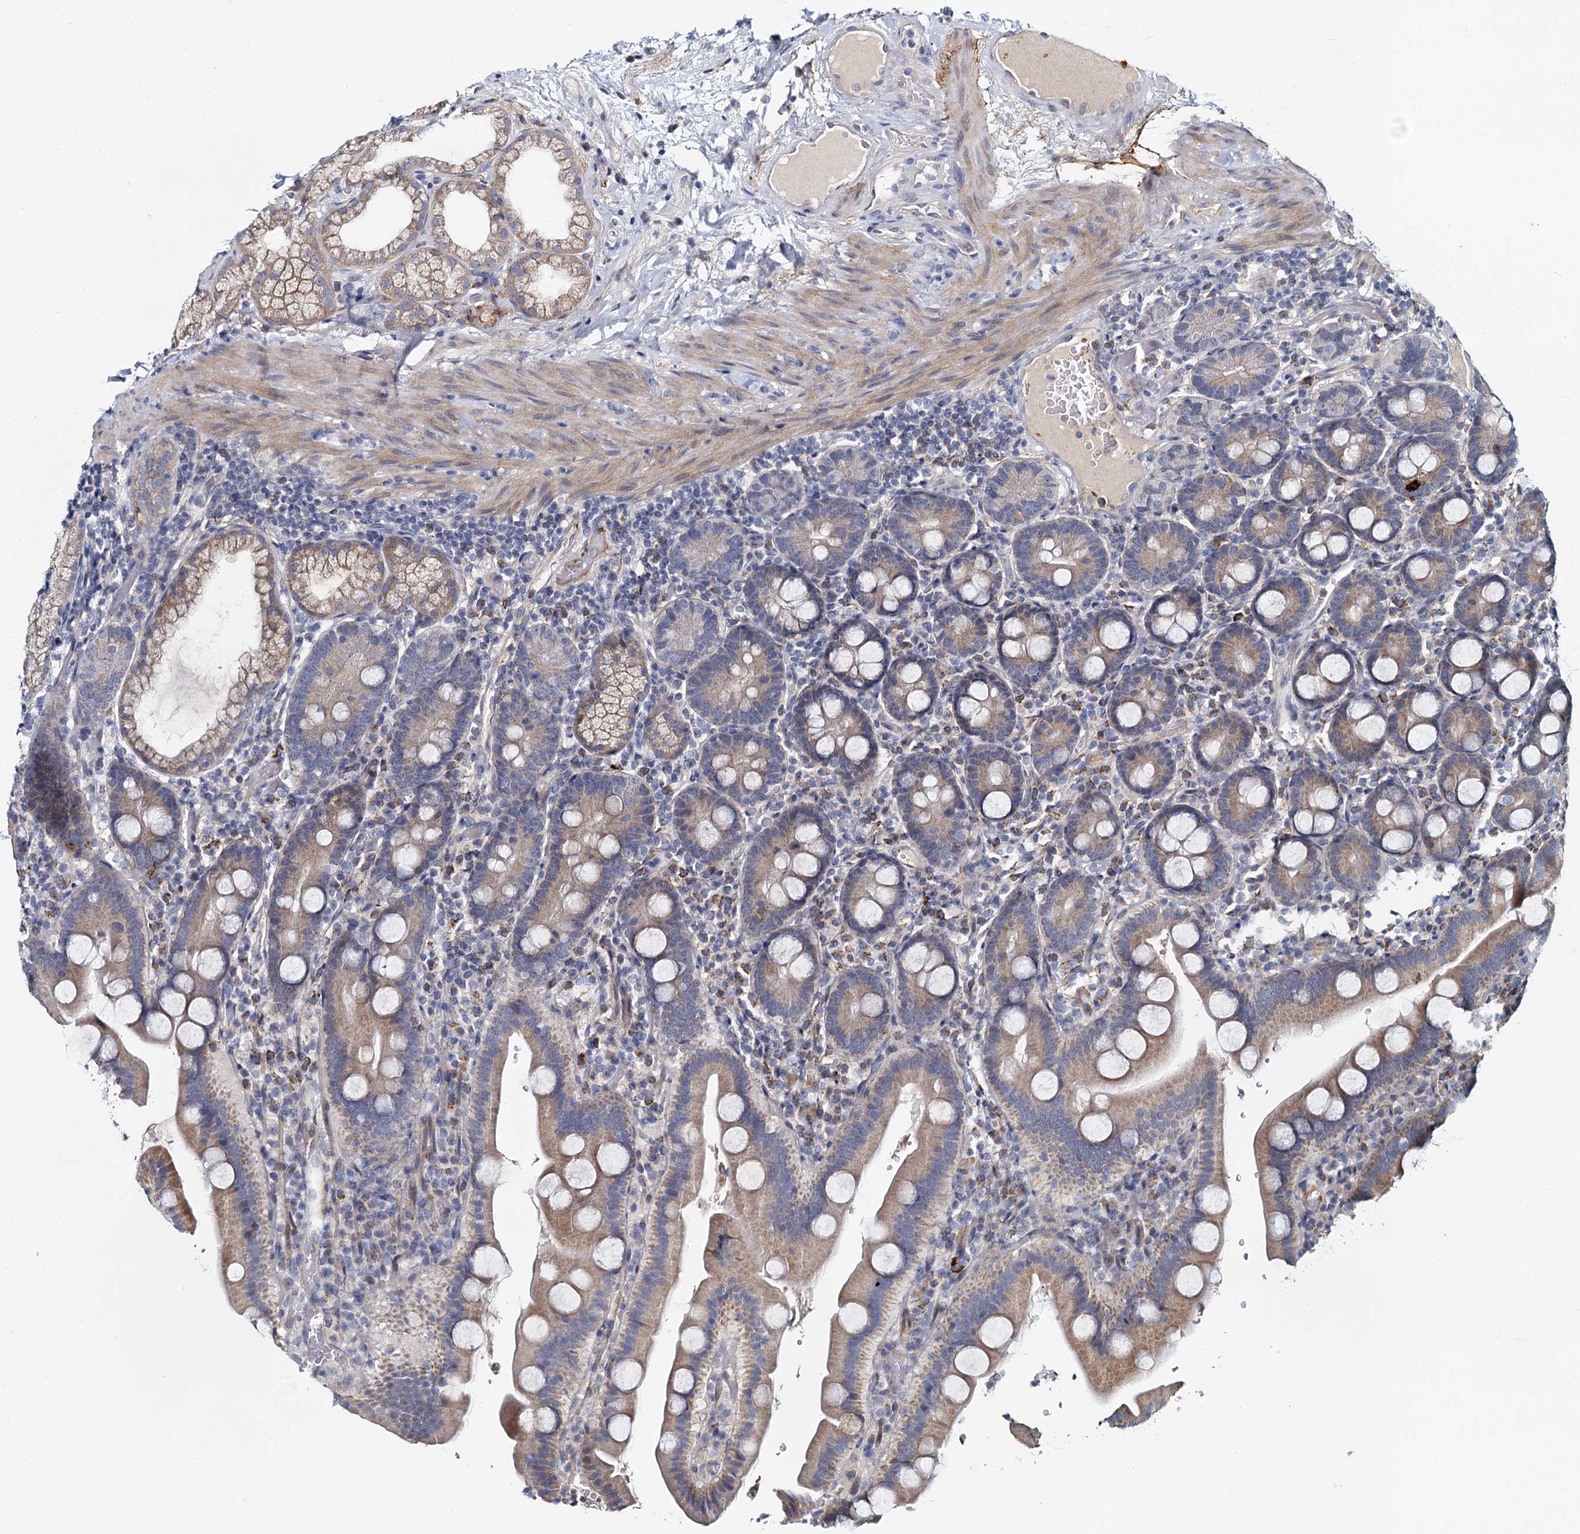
{"staining": {"intensity": "moderate", "quantity": ">75%", "location": "cytoplasmic/membranous"}, "tissue": "duodenum", "cell_type": "Glandular cells", "image_type": "normal", "snomed": [{"axis": "morphology", "description": "Normal tissue, NOS"}, {"axis": "topography", "description": "Duodenum"}], "caption": "A micrograph showing moderate cytoplasmic/membranous expression in approximately >75% of glandular cells in benign duodenum, as visualized by brown immunohistochemical staining.", "gene": "DCUN1D2", "patient": {"sex": "male", "age": 55}}